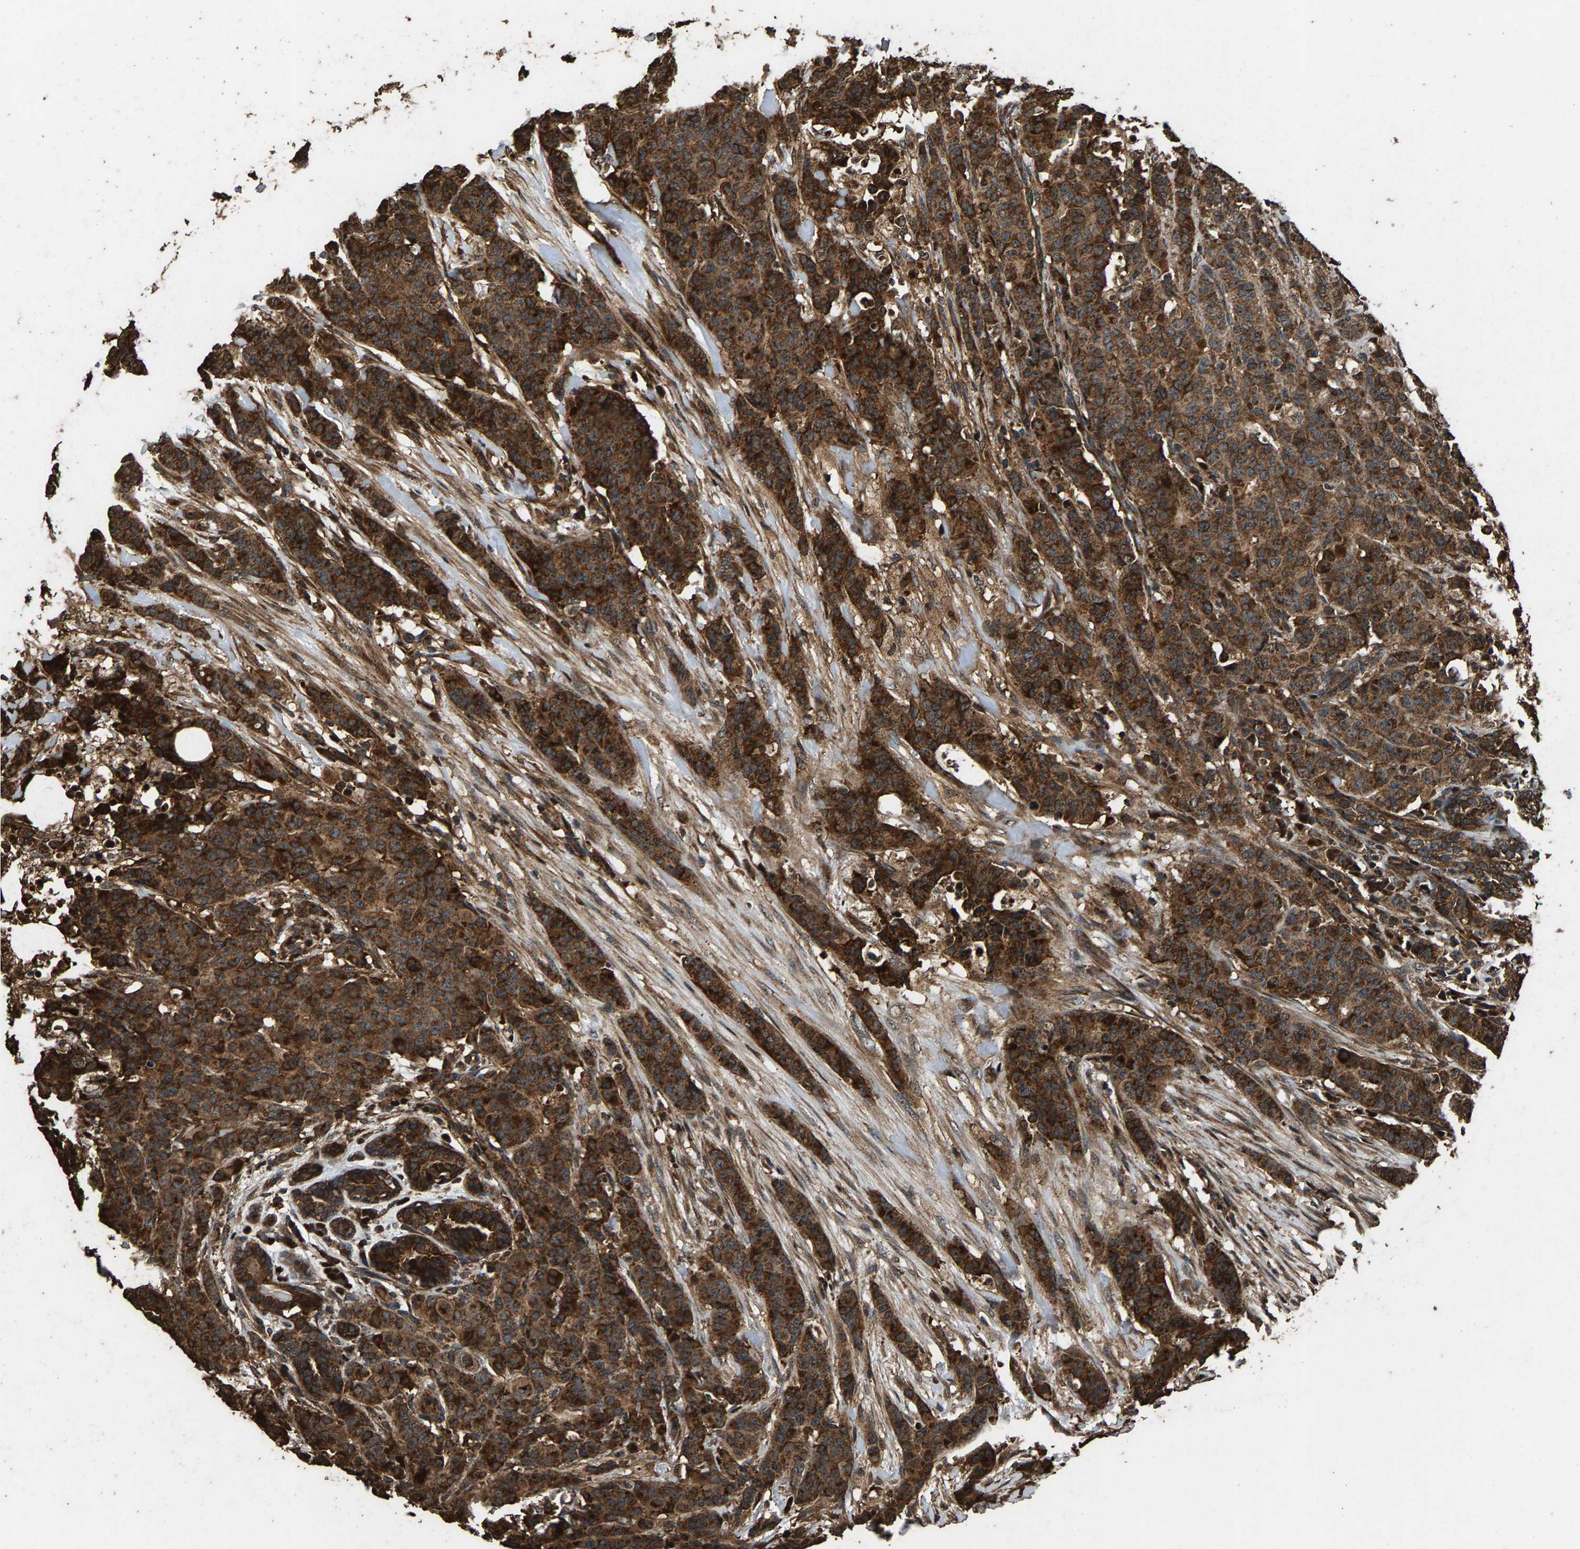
{"staining": {"intensity": "strong", "quantity": ">75%", "location": "cytoplasmic/membranous"}, "tissue": "breast cancer", "cell_type": "Tumor cells", "image_type": "cancer", "snomed": [{"axis": "morphology", "description": "Normal tissue, NOS"}, {"axis": "morphology", "description": "Duct carcinoma"}, {"axis": "topography", "description": "Breast"}], "caption": "This is a micrograph of immunohistochemistry (IHC) staining of breast infiltrating ductal carcinoma, which shows strong expression in the cytoplasmic/membranous of tumor cells.", "gene": "MRPL27", "patient": {"sex": "female", "age": 40}}